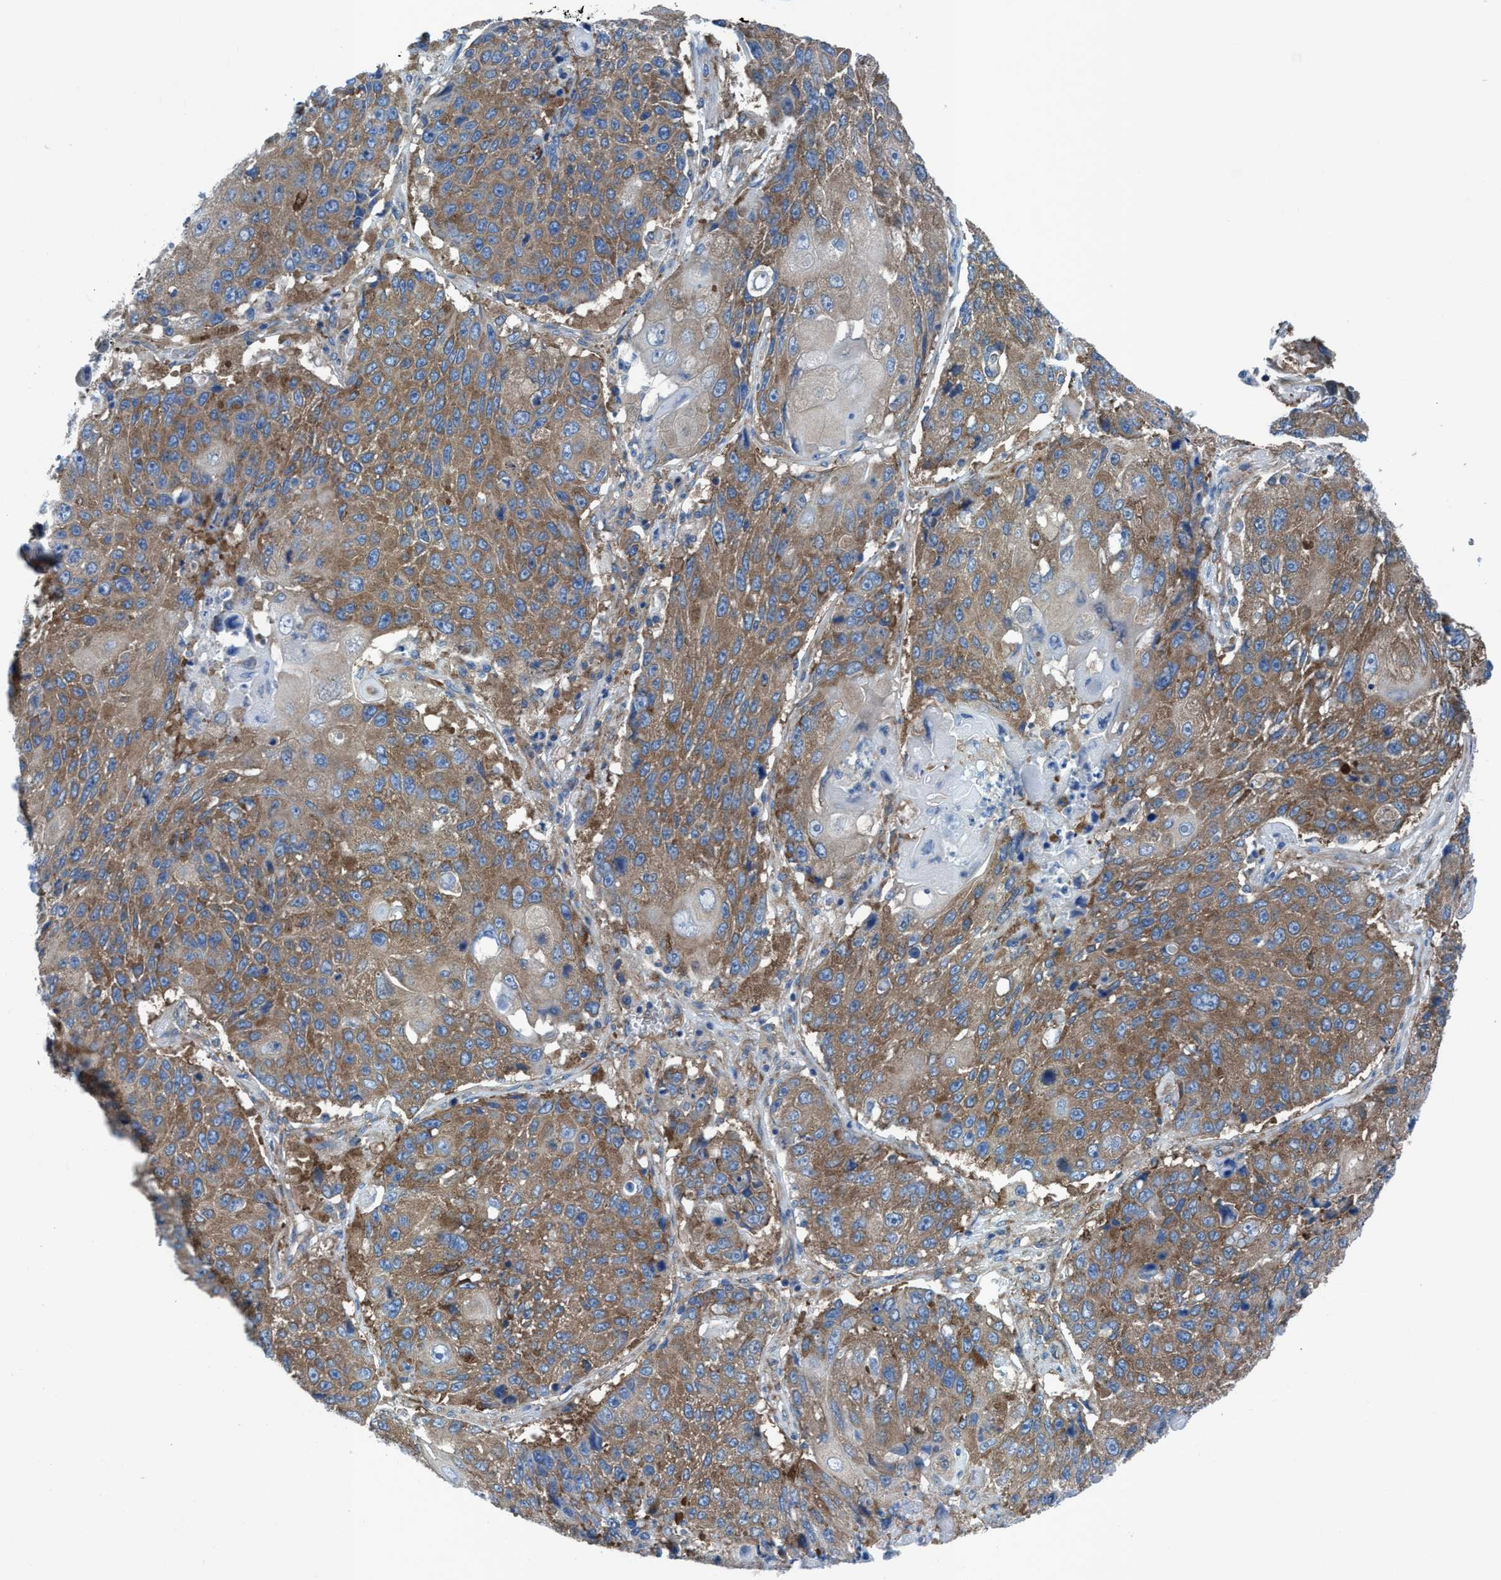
{"staining": {"intensity": "moderate", "quantity": ">75%", "location": "cytoplasmic/membranous"}, "tissue": "lung cancer", "cell_type": "Tumor cells", "image_type": "cancer", "snomed": [{"axis": "morphology", "description": "Squamous cell carcinoma, NOS"}, {"axis": "topography", "description": "Lung"}], "caption": "Immunohistochemical staining of human lung cancer (squamous cell carcinoma) exhibits medium levels of moderate cytoplasmic/membranous staining in about >75% of tumor cells.", "gene": "NMT1", "patient": {"sex": "male", "age": 61}}